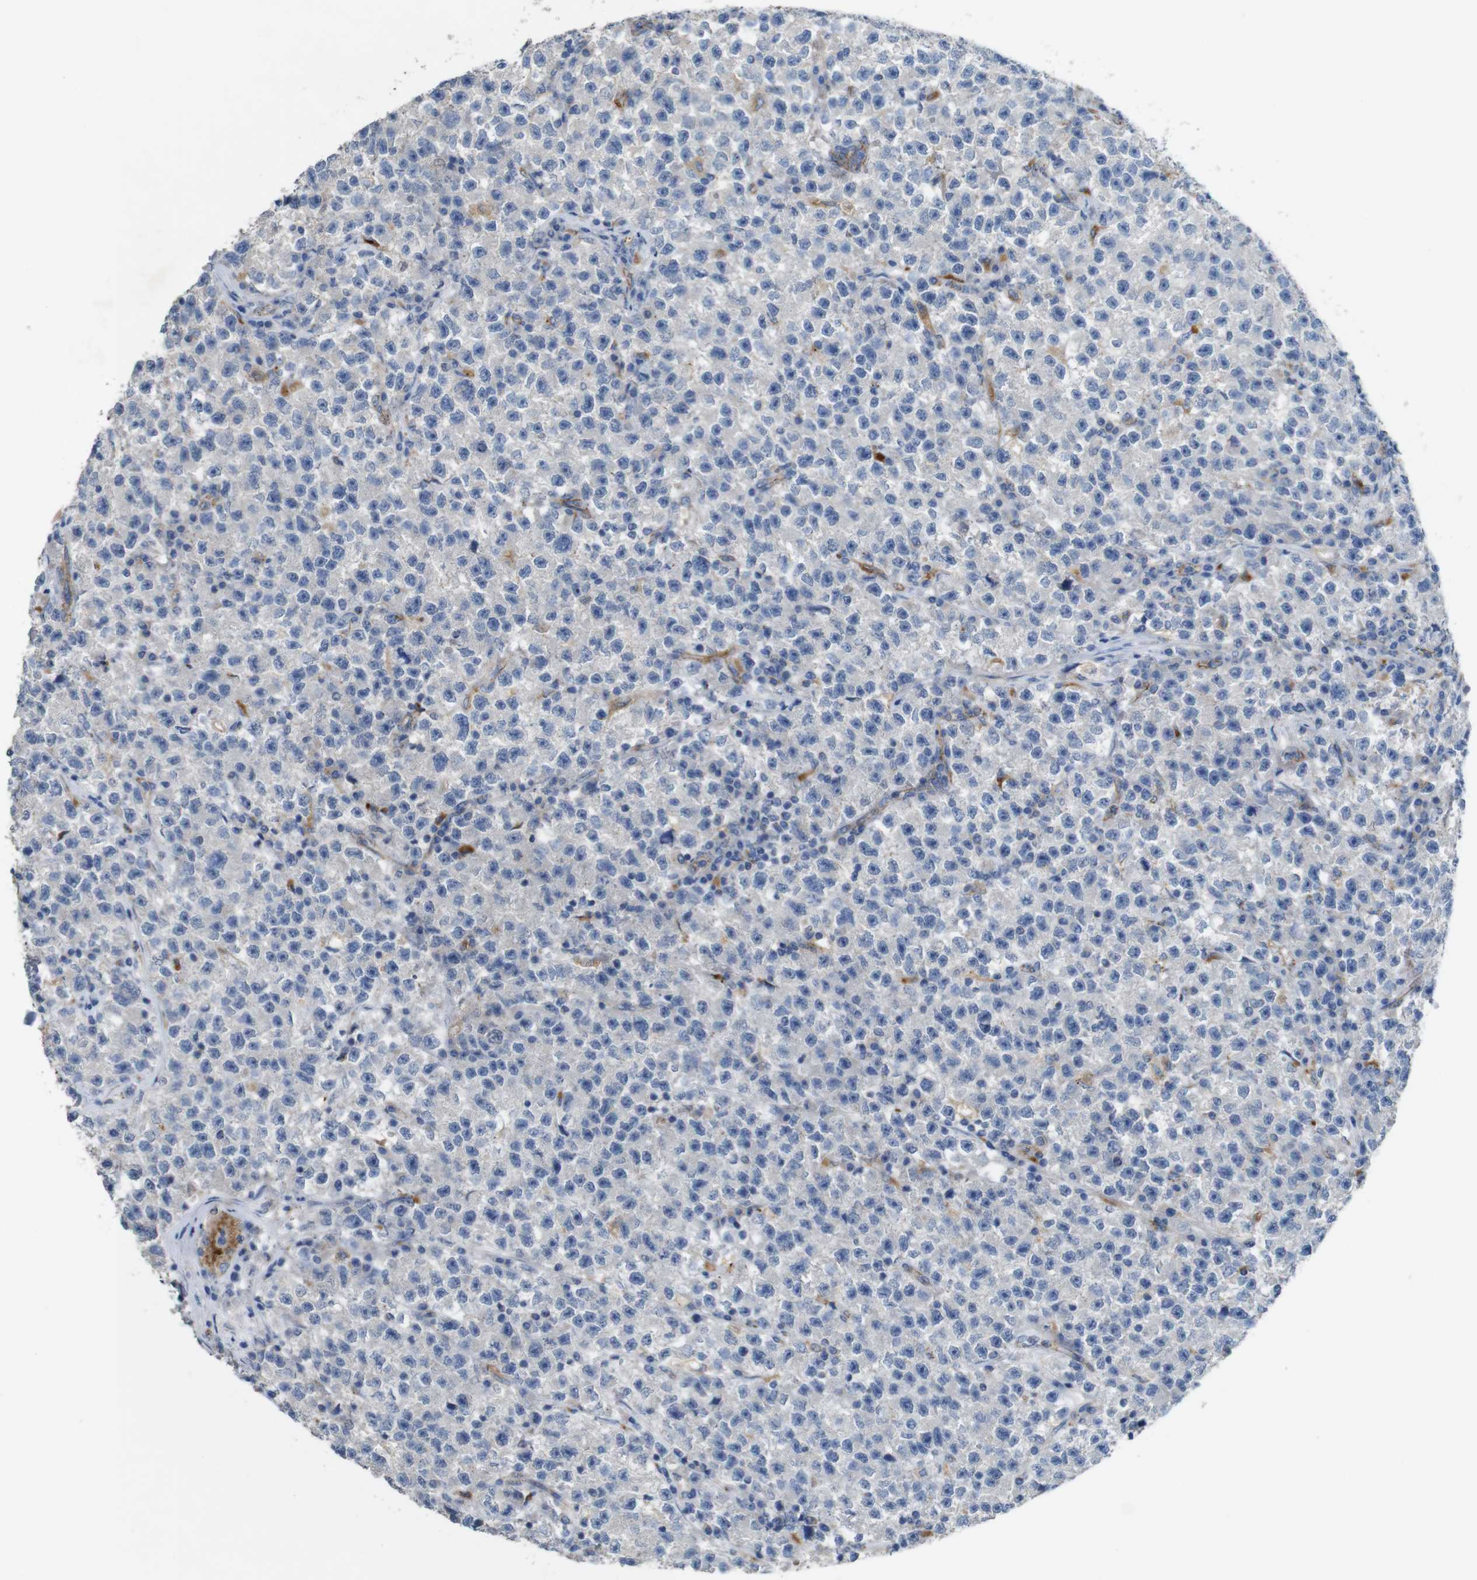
{"staining": {"intensity": "negative", "quantity": "none", "location": "none"}, "tissue": "testis cancer", "cell_type": "Tumor cells", "image_type": "cancer", "snomed": [{"axis": "morphology", "description": "Seminoma, NOS"}, {"axis": "topography", "description": "Testis"}], "caption": "Immunohistochemistry (IHC) histopathology image of neoplastic tissue: seminoma (testis) stained with DAB displays no significant protein staining in tumor cells. (DAB immunohistochemistry with hematoxylin counter stain).", "gene": "NHLRC3", "patient": {"sex": "male", "age": 22}}